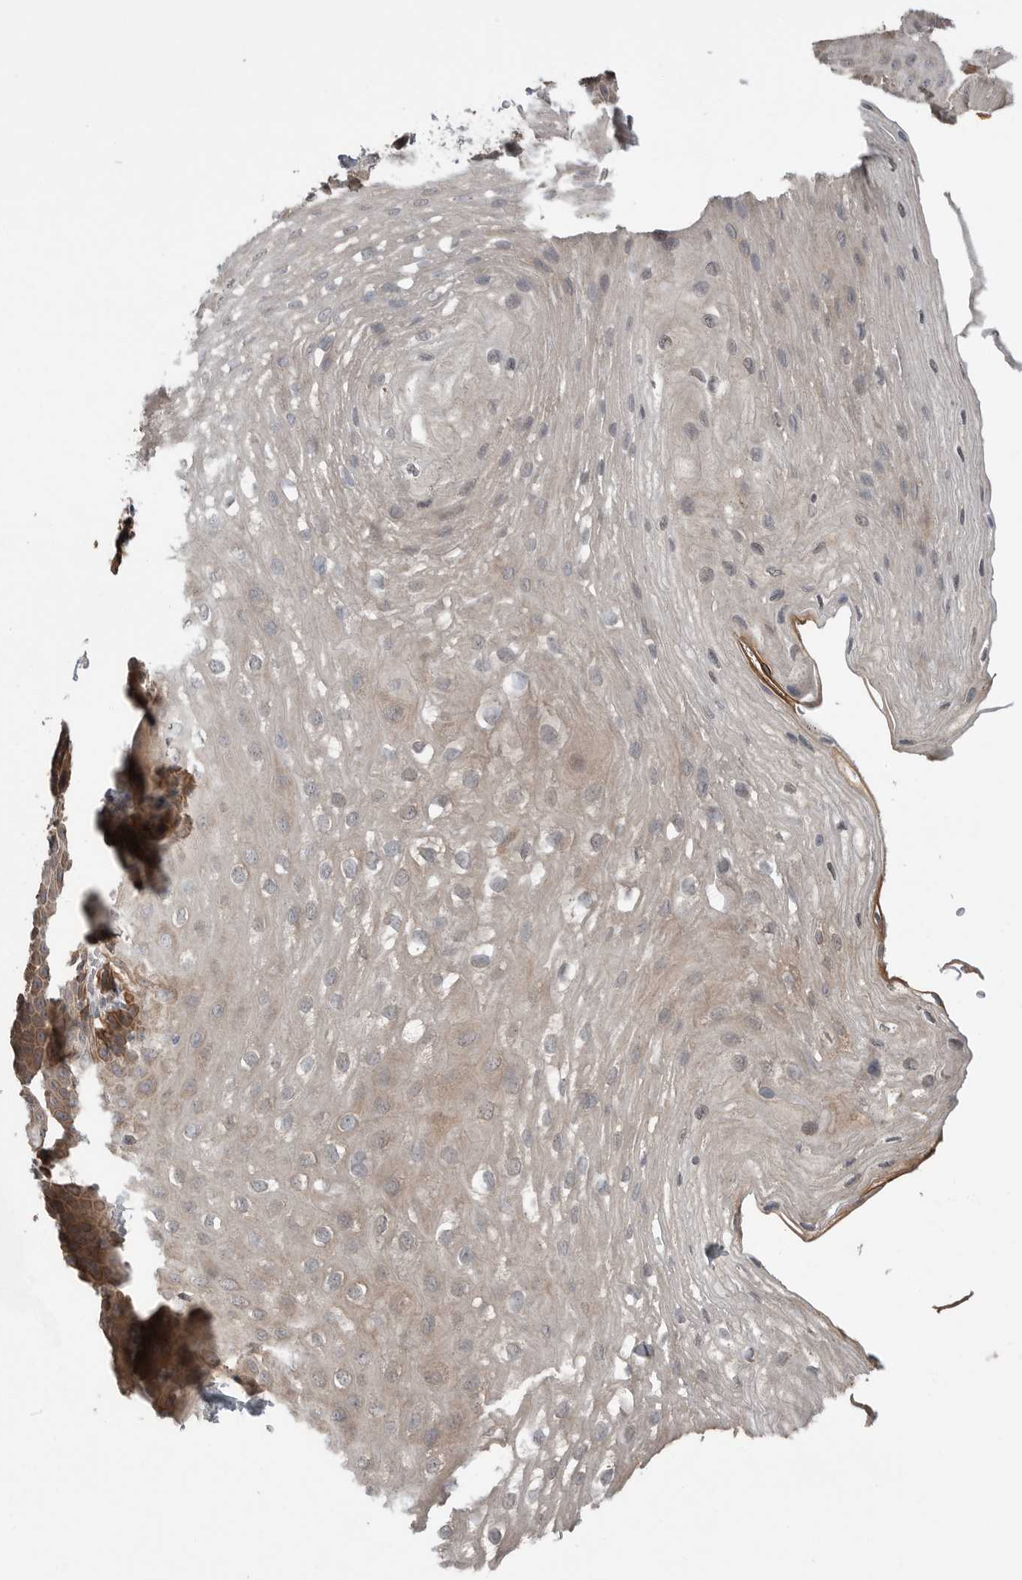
{"staining": {"intensity": "moderate", "quantity": "<25%", "location": "cytoplasmic/membranous"}, "tissue": "esophagus", "cell_type": "Squamous epithelial cells", "image_type": "normal", "snomed": [{"axis": "morphology", "description": "Normal tissue, NOS"}, {"axis": "topography", "description": "Esophagus"}], "caption": "Squamous epithelial cells exhibit low levels of moderate cytoplasmic/membranous positivity in approximately <25% of cells in unremarkable human esophagus.", "gene": "SCP2", "patient": {"sex": "female", "age": 66}}